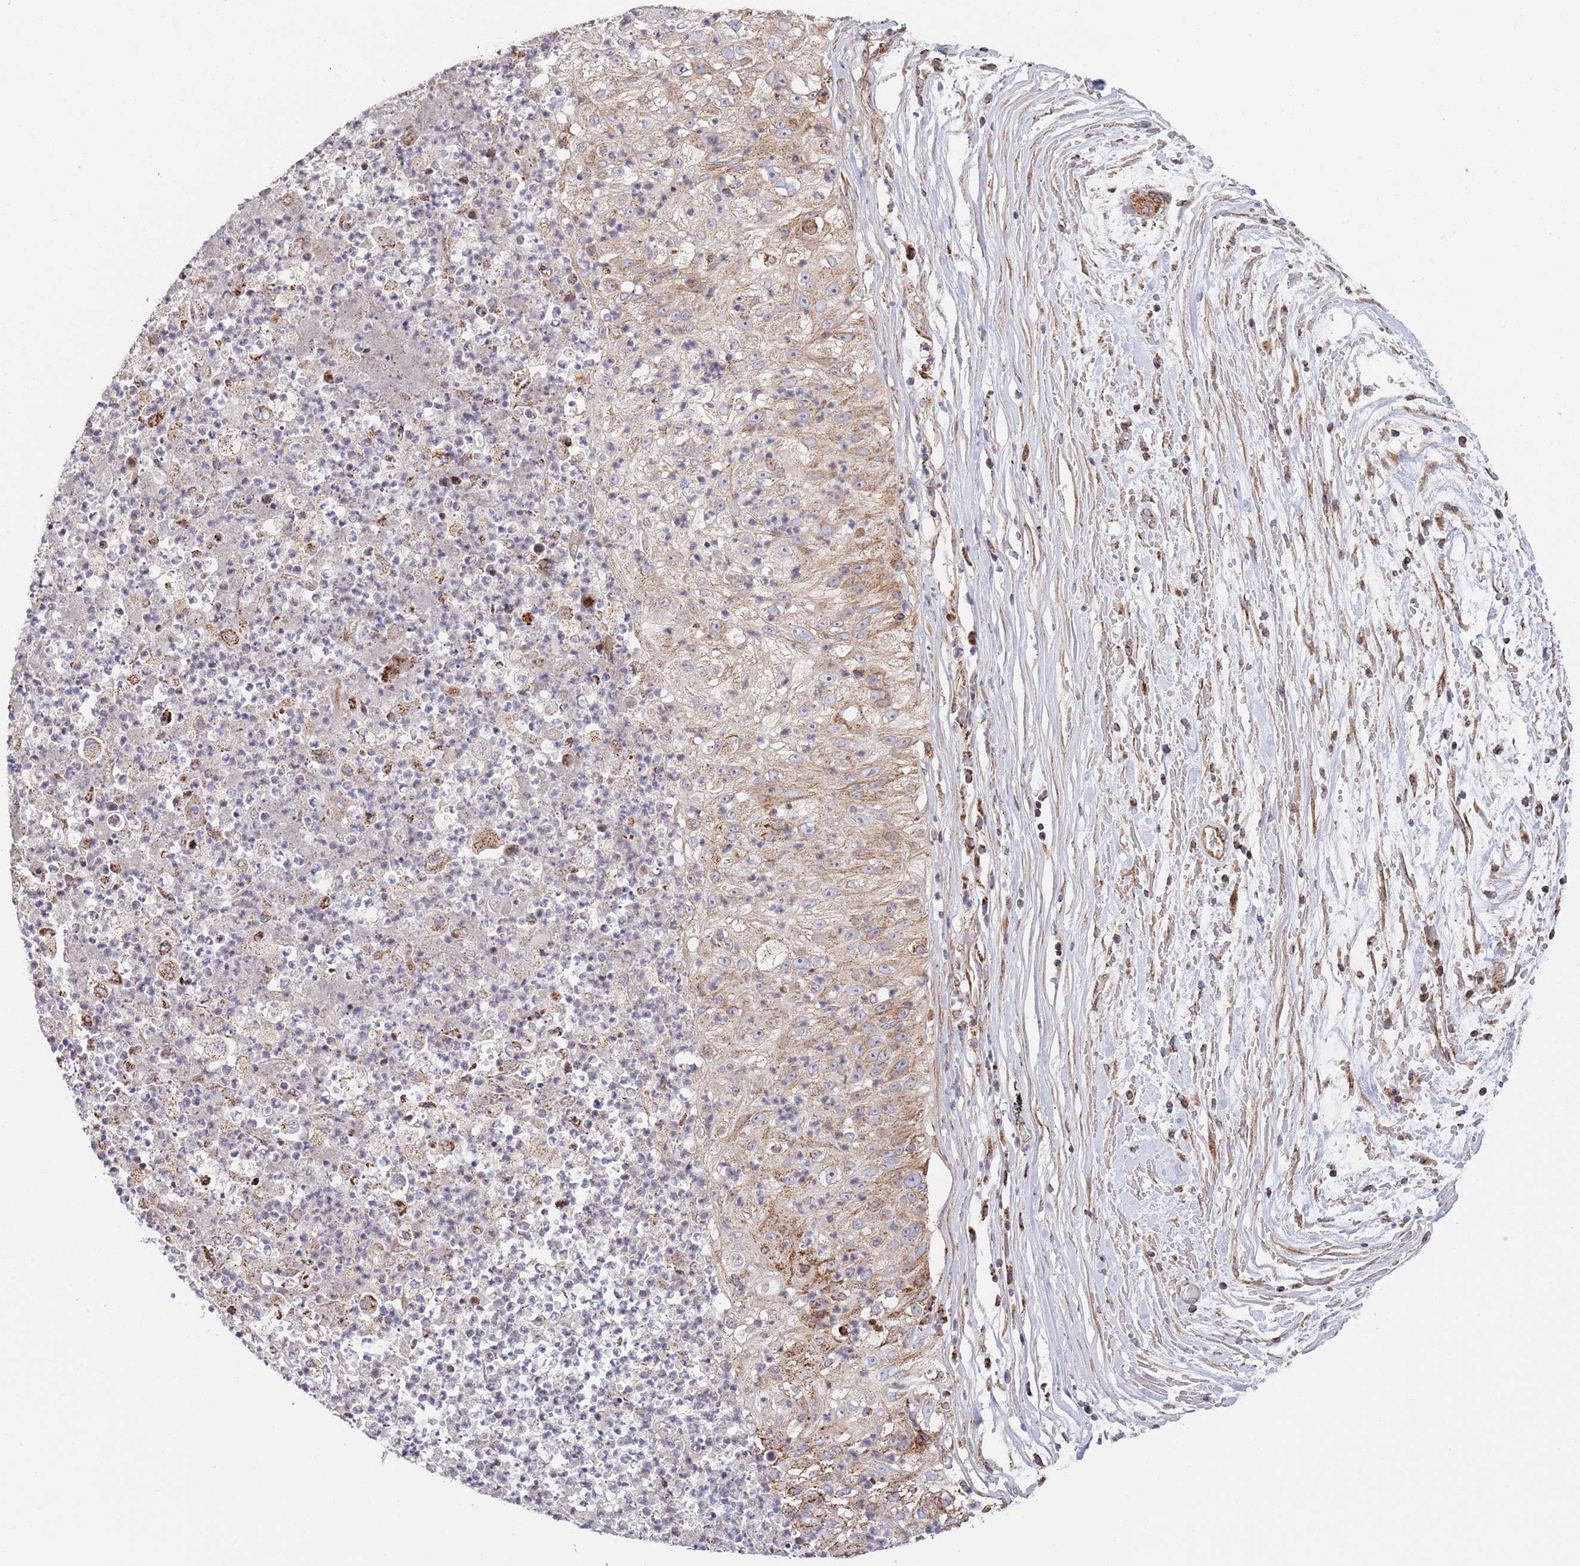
{"staining": {"intensity": "weak", "quantity": "<25%", "location": "cytoplasmic/membranous"}, "tissue": "lung cancer", "cell_type": "Tumor cells", "image_type": "cancer", "snomed": [{"axis": "morphology", "description": "Inflammation, NOS"}, {"axis": "morphology", "description": "Squamous cell carcinoma, NOS"}, {"axis": "topography", "description": "Lymph node"}, {"axis": "topography", "description": "Soft tissue"}, {"axis": "topography", "description": "Lung"}], "caption": "A micrograph of lung squamous cell carcinoma stained for a protein reveals no brown staining in tumor cells.", "gene": "ATP5PD", "patient": {"sex": "male", "age": 66}}